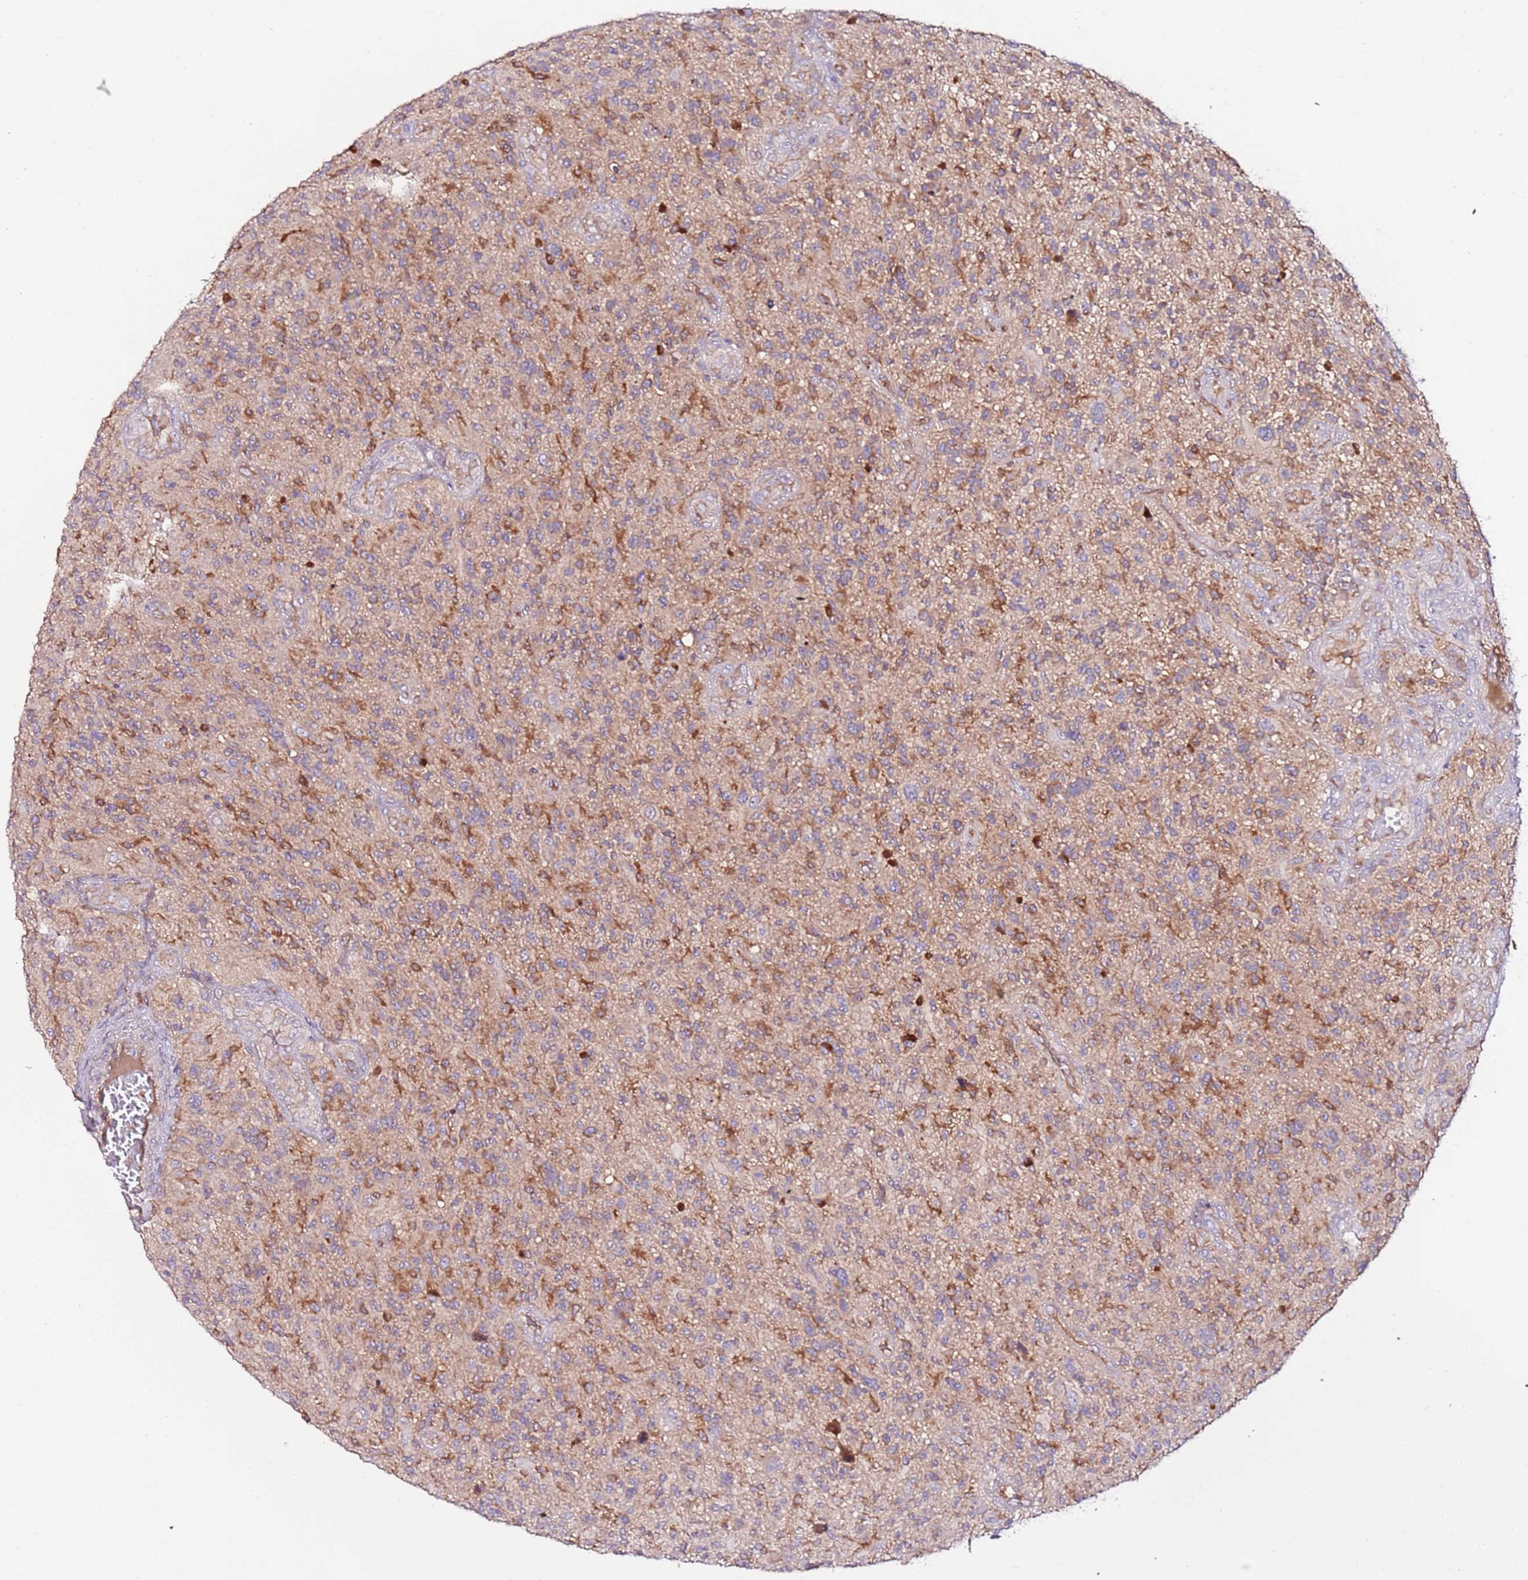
{"staining": {"intensity": "weak", "quantity": ">75%", "location": "cytoplasmic/membranous"}, "tissue": "glioma", "cell_type": "Tumor cells", "image_type": "cancer", "snomed": [{"axis": "morphology", "description": "Glioma, malignant, High grade"}, {"axis": "topography", "description": "Brain"}], "caption": "Immunohistochemistry (IHC) (DAB) staining of human glioma shows weak cytoplasmic/membranous protein staining in about >75% of tumor cells. The protein is stained brown, and the nuclei are stained in blue (DAB (3,3'-diaminobenzidine) IHC with brightfield microscopy, high magnification).", "gene": "FLVCR1", "patient": {"sex": "male", "age": 47}}